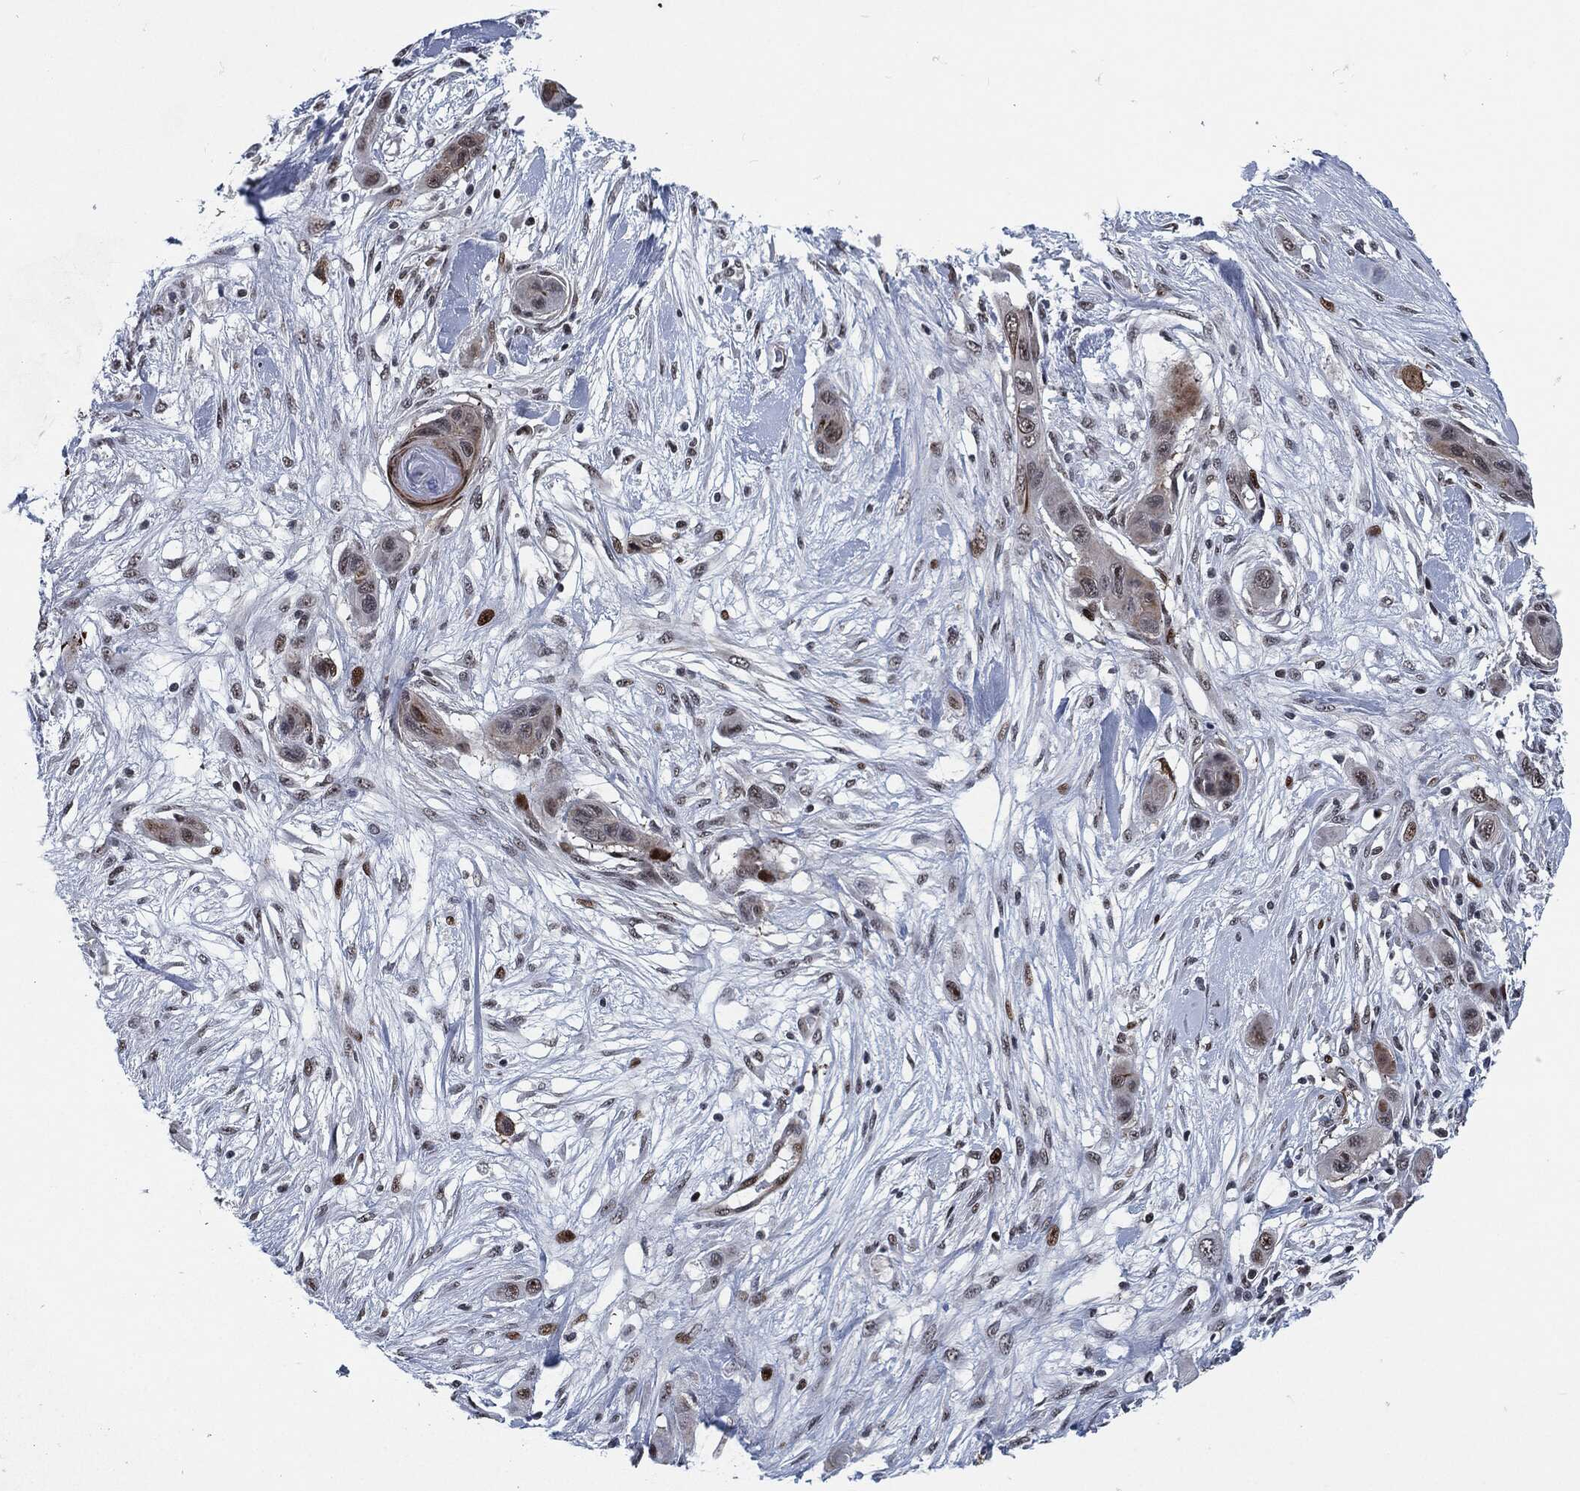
{"staining": {"intensity": "moderate", "quantity": "<25%", "location": "cytoplasmic/membranous"}, "tissue": "skin cancer", "cell_type": "Tumor cells", "image_type": "cancer", "snomed": [{"axis": "morphology", "description": "Squamous cell carcinoma, NOS"}, {"axis": "topography", "description": "Skin"}], "caption": "There is low levels of moderate cytoplasmic/membranous expression in tumor cells of squamous cell carcinoma (skin), as demonstrated by immunohistochemical staining (brown color).", "gene": "AKT2", "patient": {"sex": "male", "age": 79}}